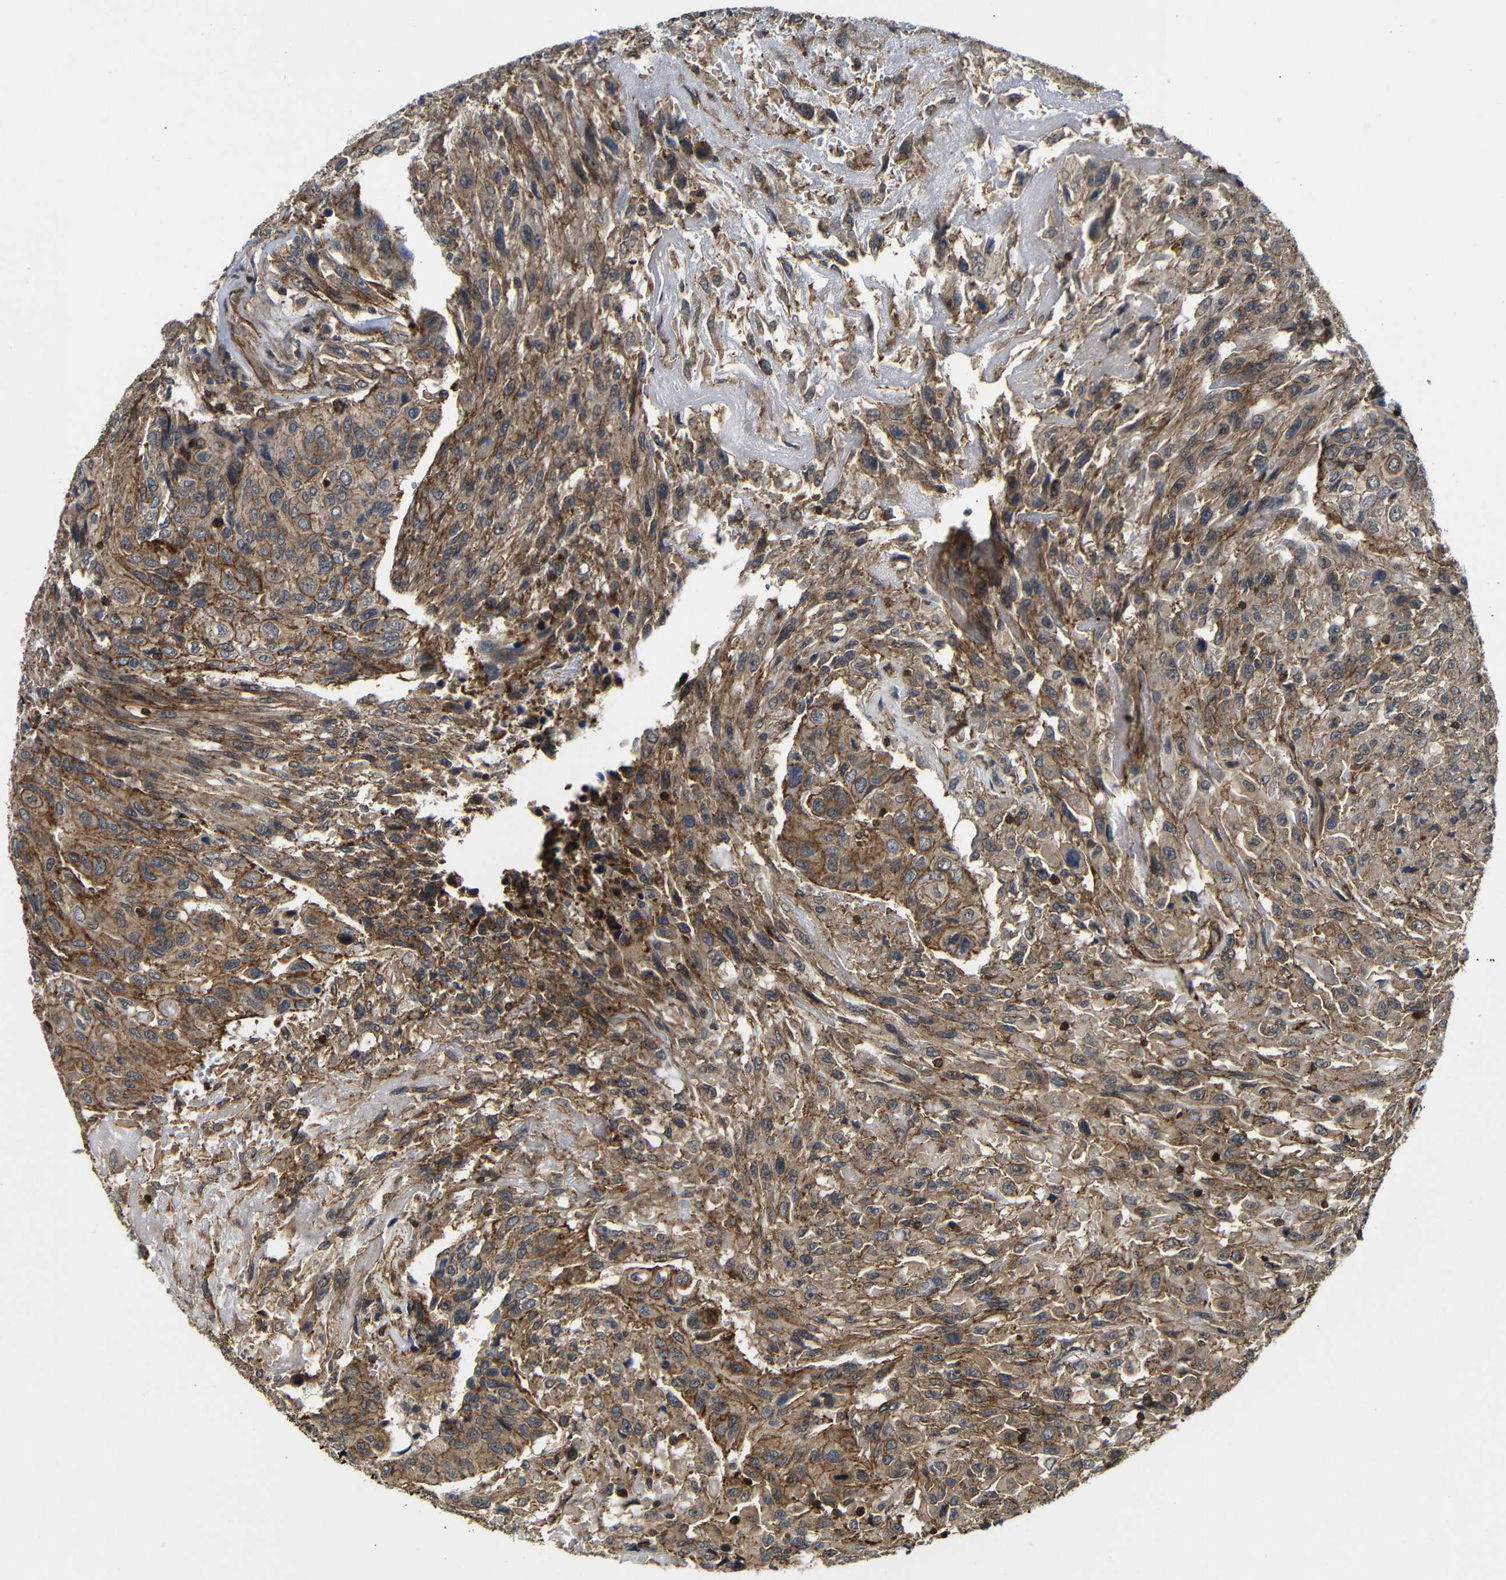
{"staining": {"intensity": "moderate", "quantity": ">75%", "location": "cytoplasmic/membranous"}, "tissue": "urothelial cancer", "cell_type": "Tumor cells", "image_type": "cancer", "snomed": [{"axis": "morphology", "description": "Urothelial carcinoma, High grade"}, {"axis": "topography", "description": "Urinary bladder"}], "caption": "A brown stain shows moderate cytoplasmic/membranous positivity of a protein in human urothelial carcinoma (high-grade) tumor cells.", "gene": "NANOS1", "patient": {"sex": "male", "age": 66}}